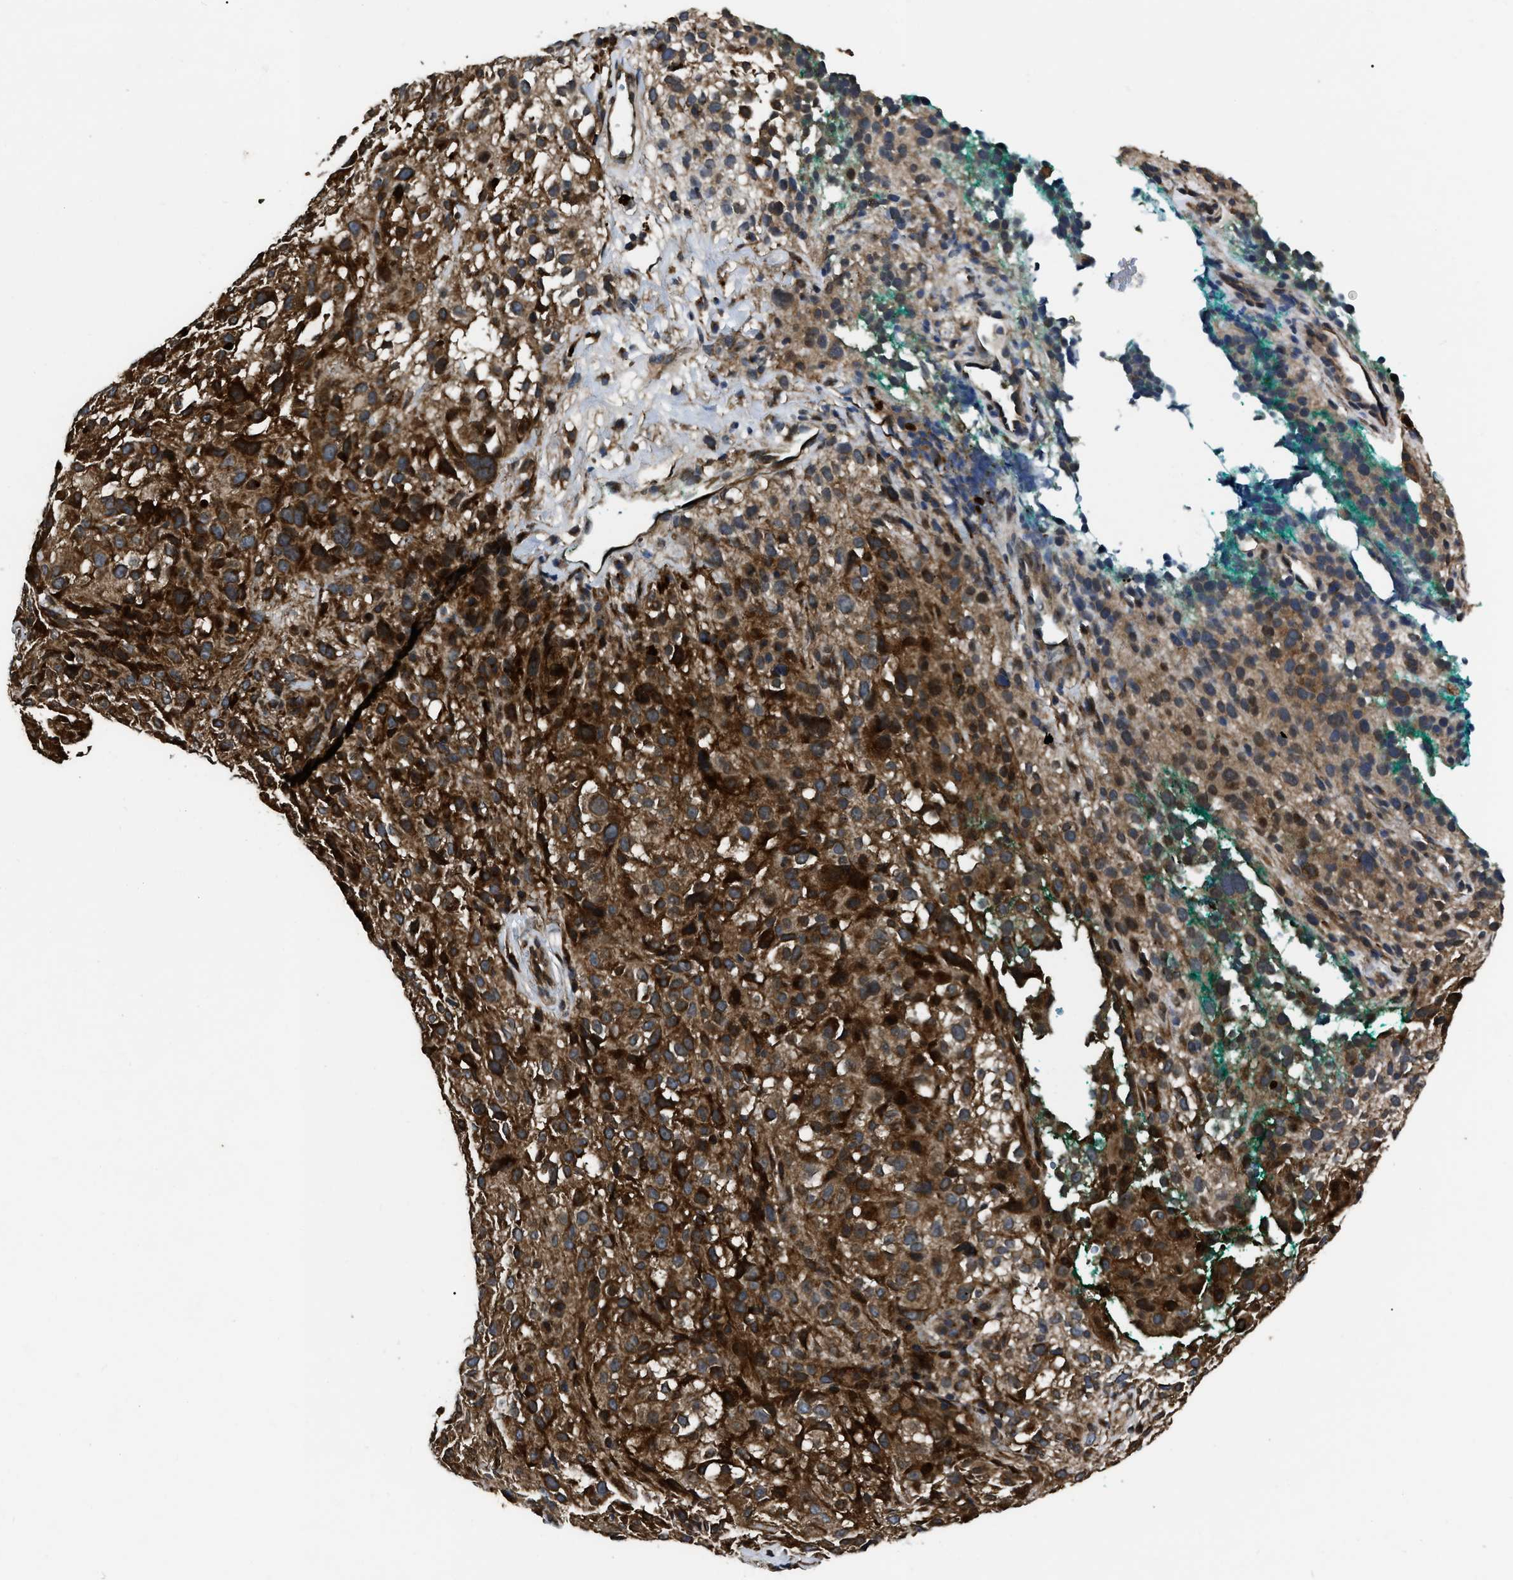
{"staining": {"intensity": "strong", "quantity": ">75%", "location": "cytoplasmic/membranous"}, "tissue": "melanoma", "cell_type": "Tumor cells", "image_type": "cancer", "snomed": [{"axis": "morphology", "description": "Necrosis, NOS"}, {"axis": "morphology", "description": "Malignant melanoma, NOS"}, {"axis": "topography", "description": "Skin"}], "caption": "Melanoma stained with DAB IHC reveals high levels of strong cytoplasmic/membranous expression in approximately >75% of tumor cells. (DAB (3,3'-diaminobenzidine) IHC with brightfield microscopy, high magnification).", "gene": "PPWD1", "patient": {"sex": "female", "age": 87}}